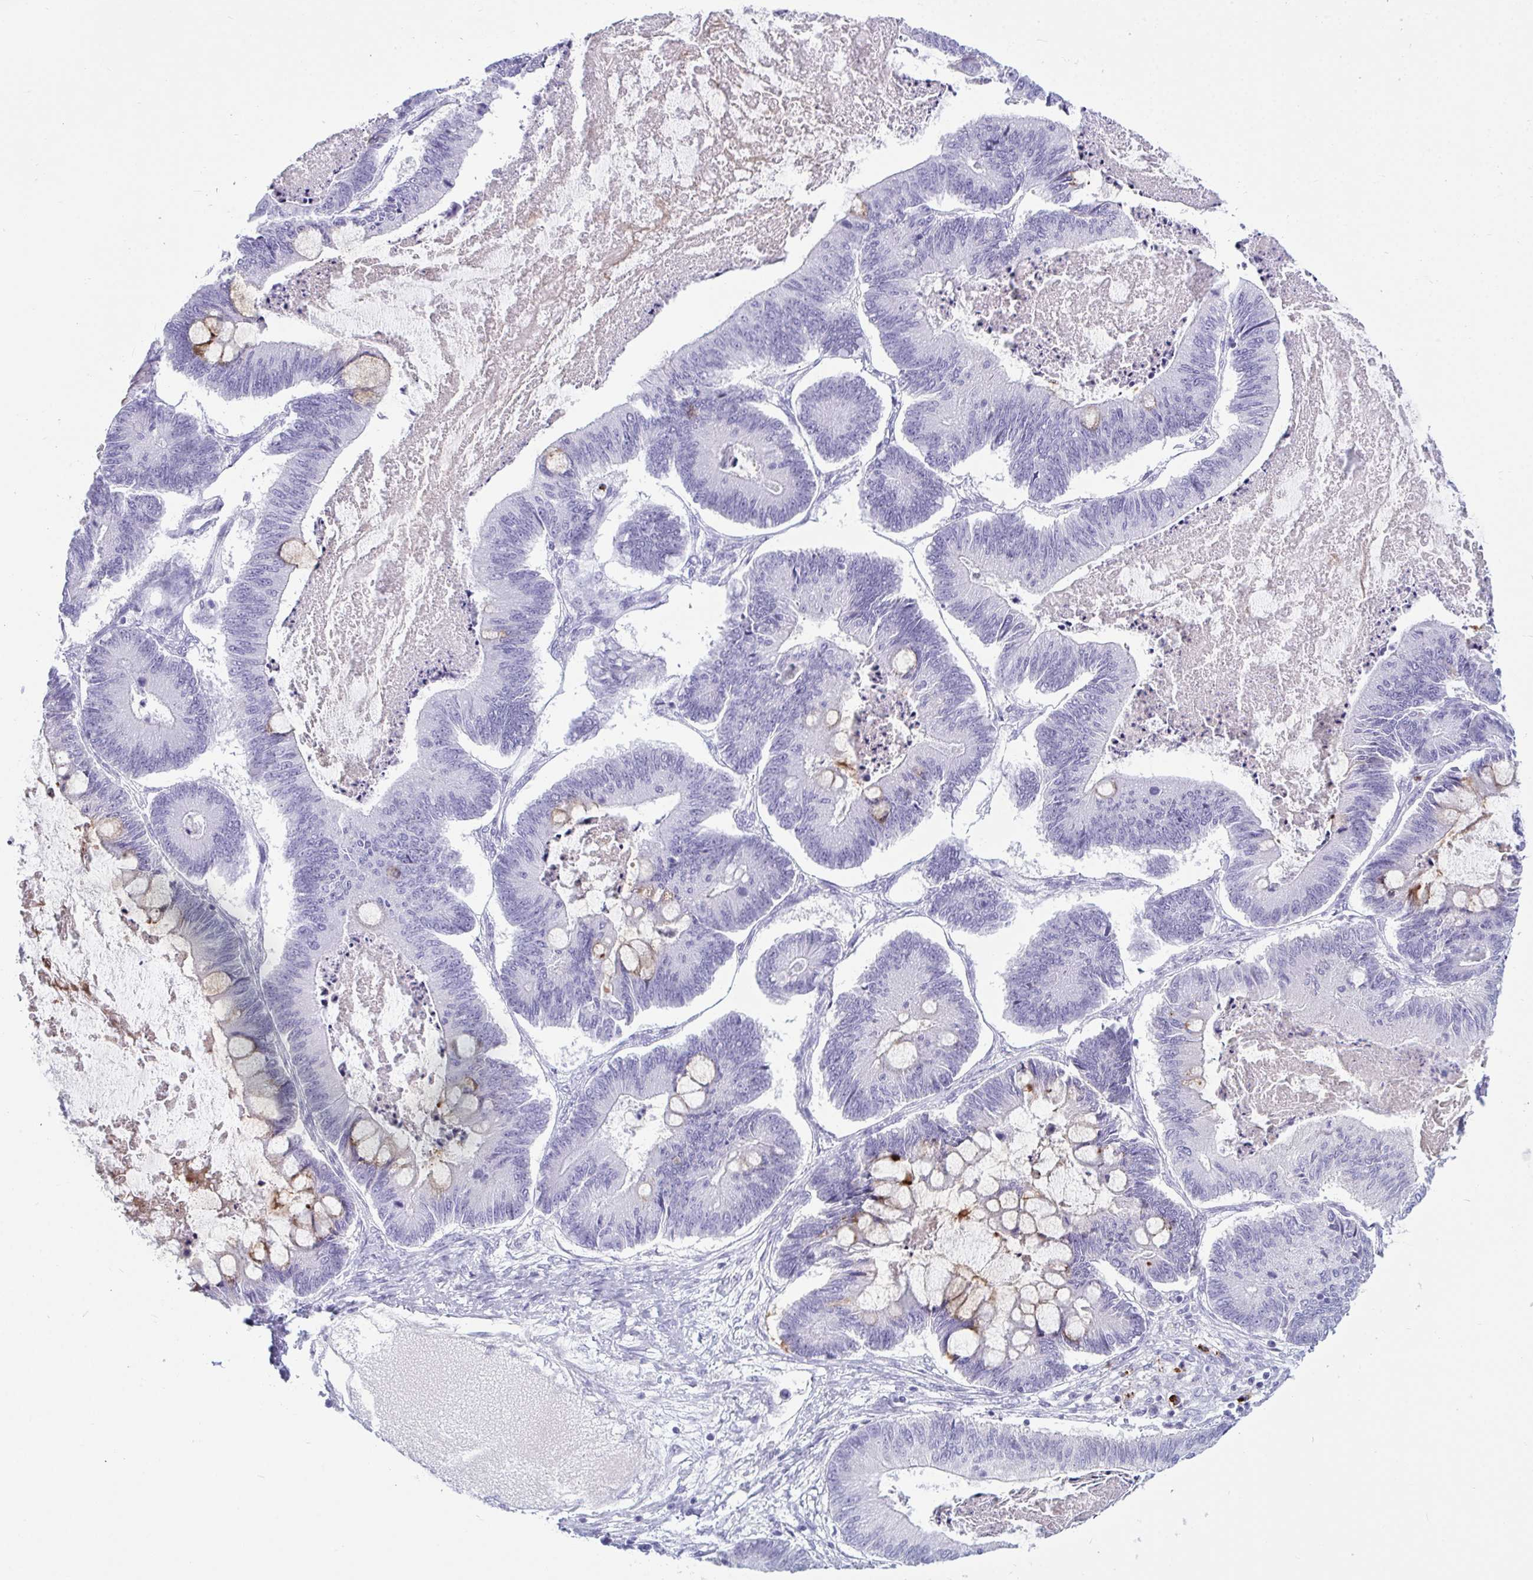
{"staining": {"intensity": "negative", "quantity": "none", "location": "none"}, "tissue": "ovarian cancer", "cell_type": "Tumor cells", "image_type": "cancer", "snomed": [{"axis": "morphology", "description": "Cystadenocarcinoma, mucinous, NOS"}, {"axis": "topography", "description": "Ovary"}], "caption": "Tumor cells are negative for protein expression in human ovarian mucinous cystadenocarcinoma.", "gene": "ARHGAP42", "patient": {"sex": "female", "age": 61}}